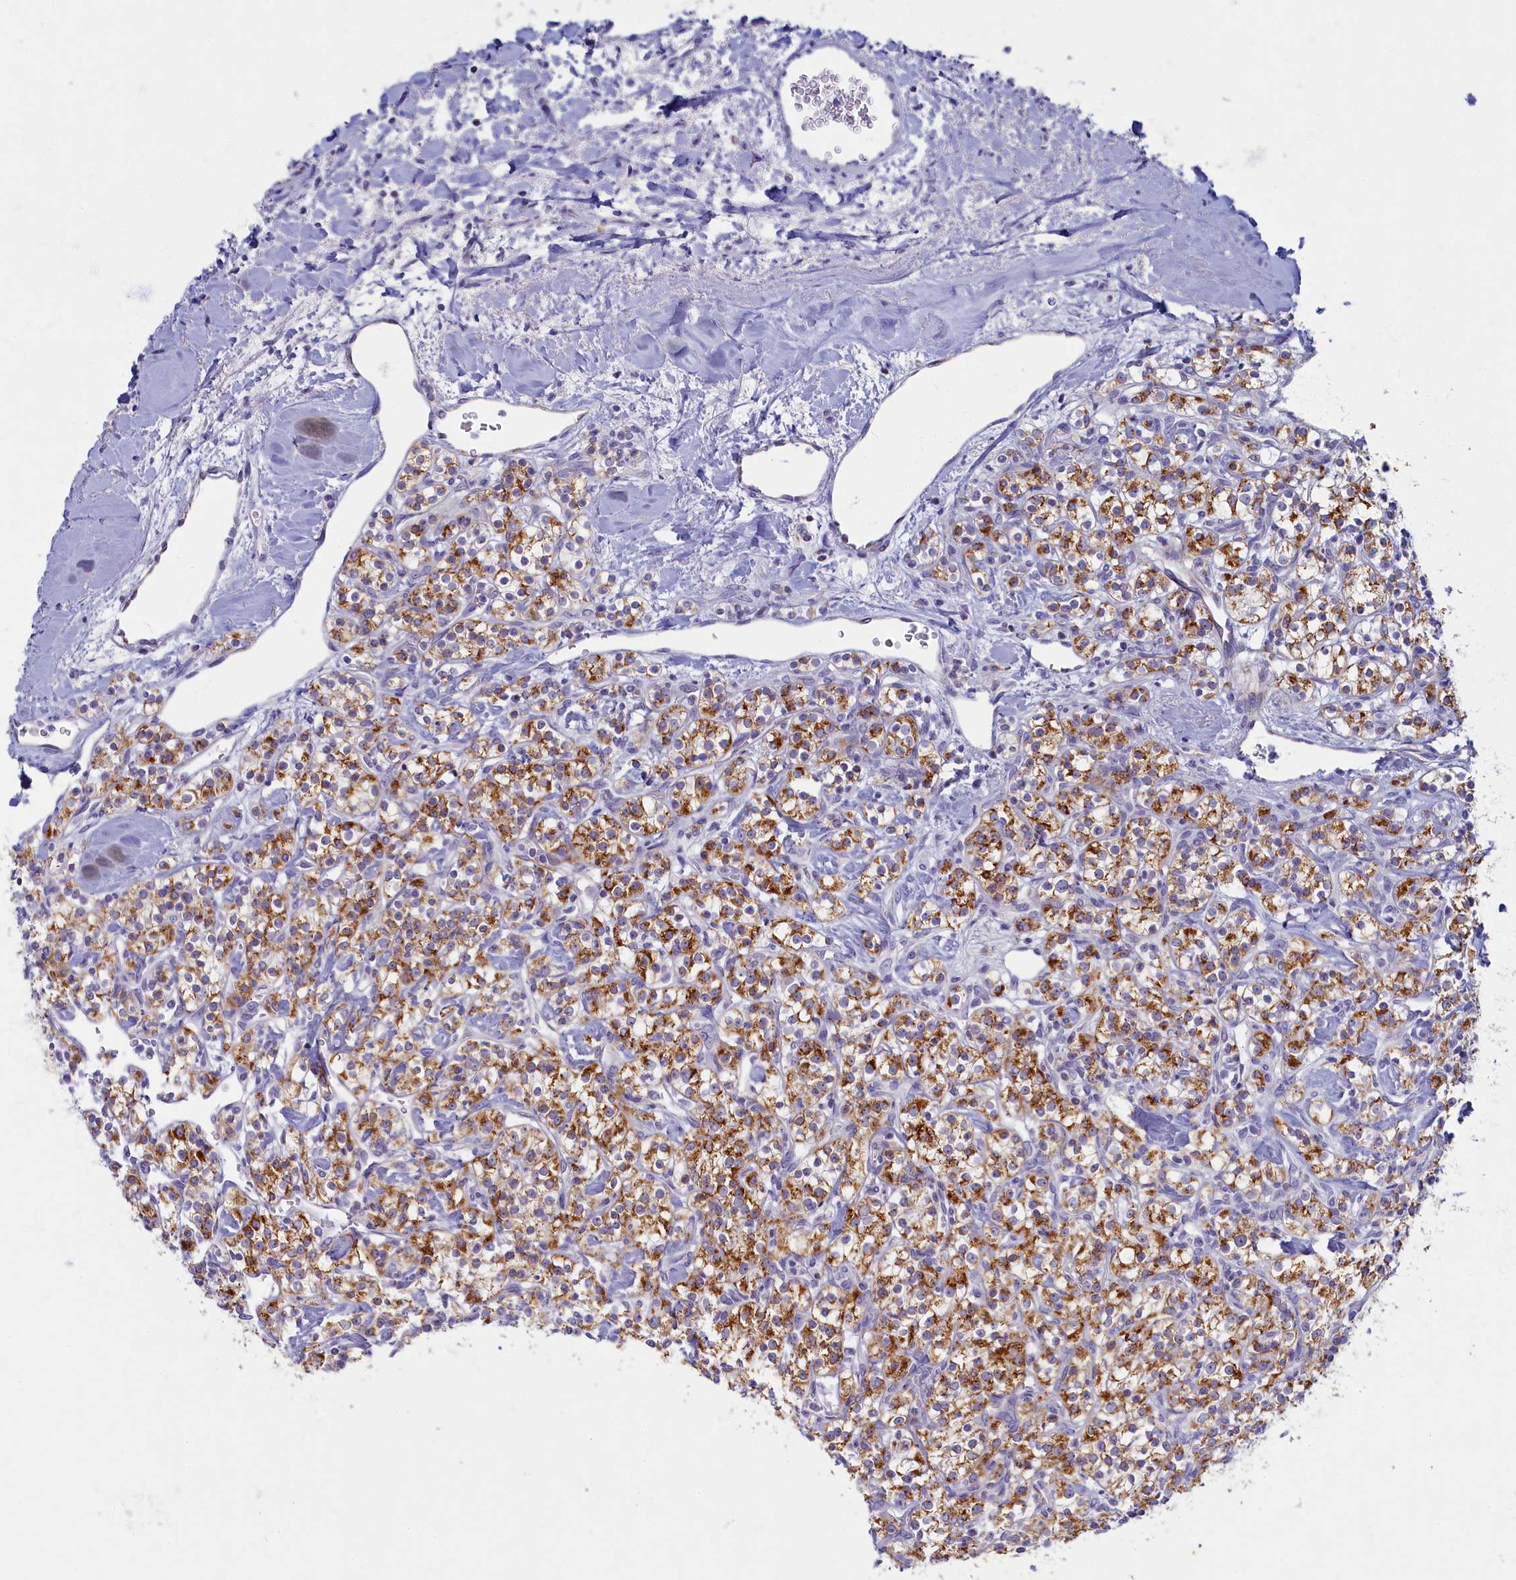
{"staining": {"intensity": "strong", "quantity": ">75%", "location": "cytoplasmic/membranous"}, "tissue": "renal cancer", "cell_type": "Tumor cells", "image_type": "cancer", "snomed": [{"axis": "morphology", "description": "Adenocarcinoma, NOS"}, {"axis": "topography", "description": "Kidney"}], "caption": "High-magnification brightfield microscopy of renal adenocarcinoma stained with DAB (brown) and counterstained with hematoxylin (blue). tumor cells exhibit strong cytoplasmic/membranous positivity is appreciated in about>75% of cells. (DAB IHC, brown staining for protein, blue staining for nuclei).", "gene": "OCIAD2", "patient": {"sex": "male", "age": 77}}